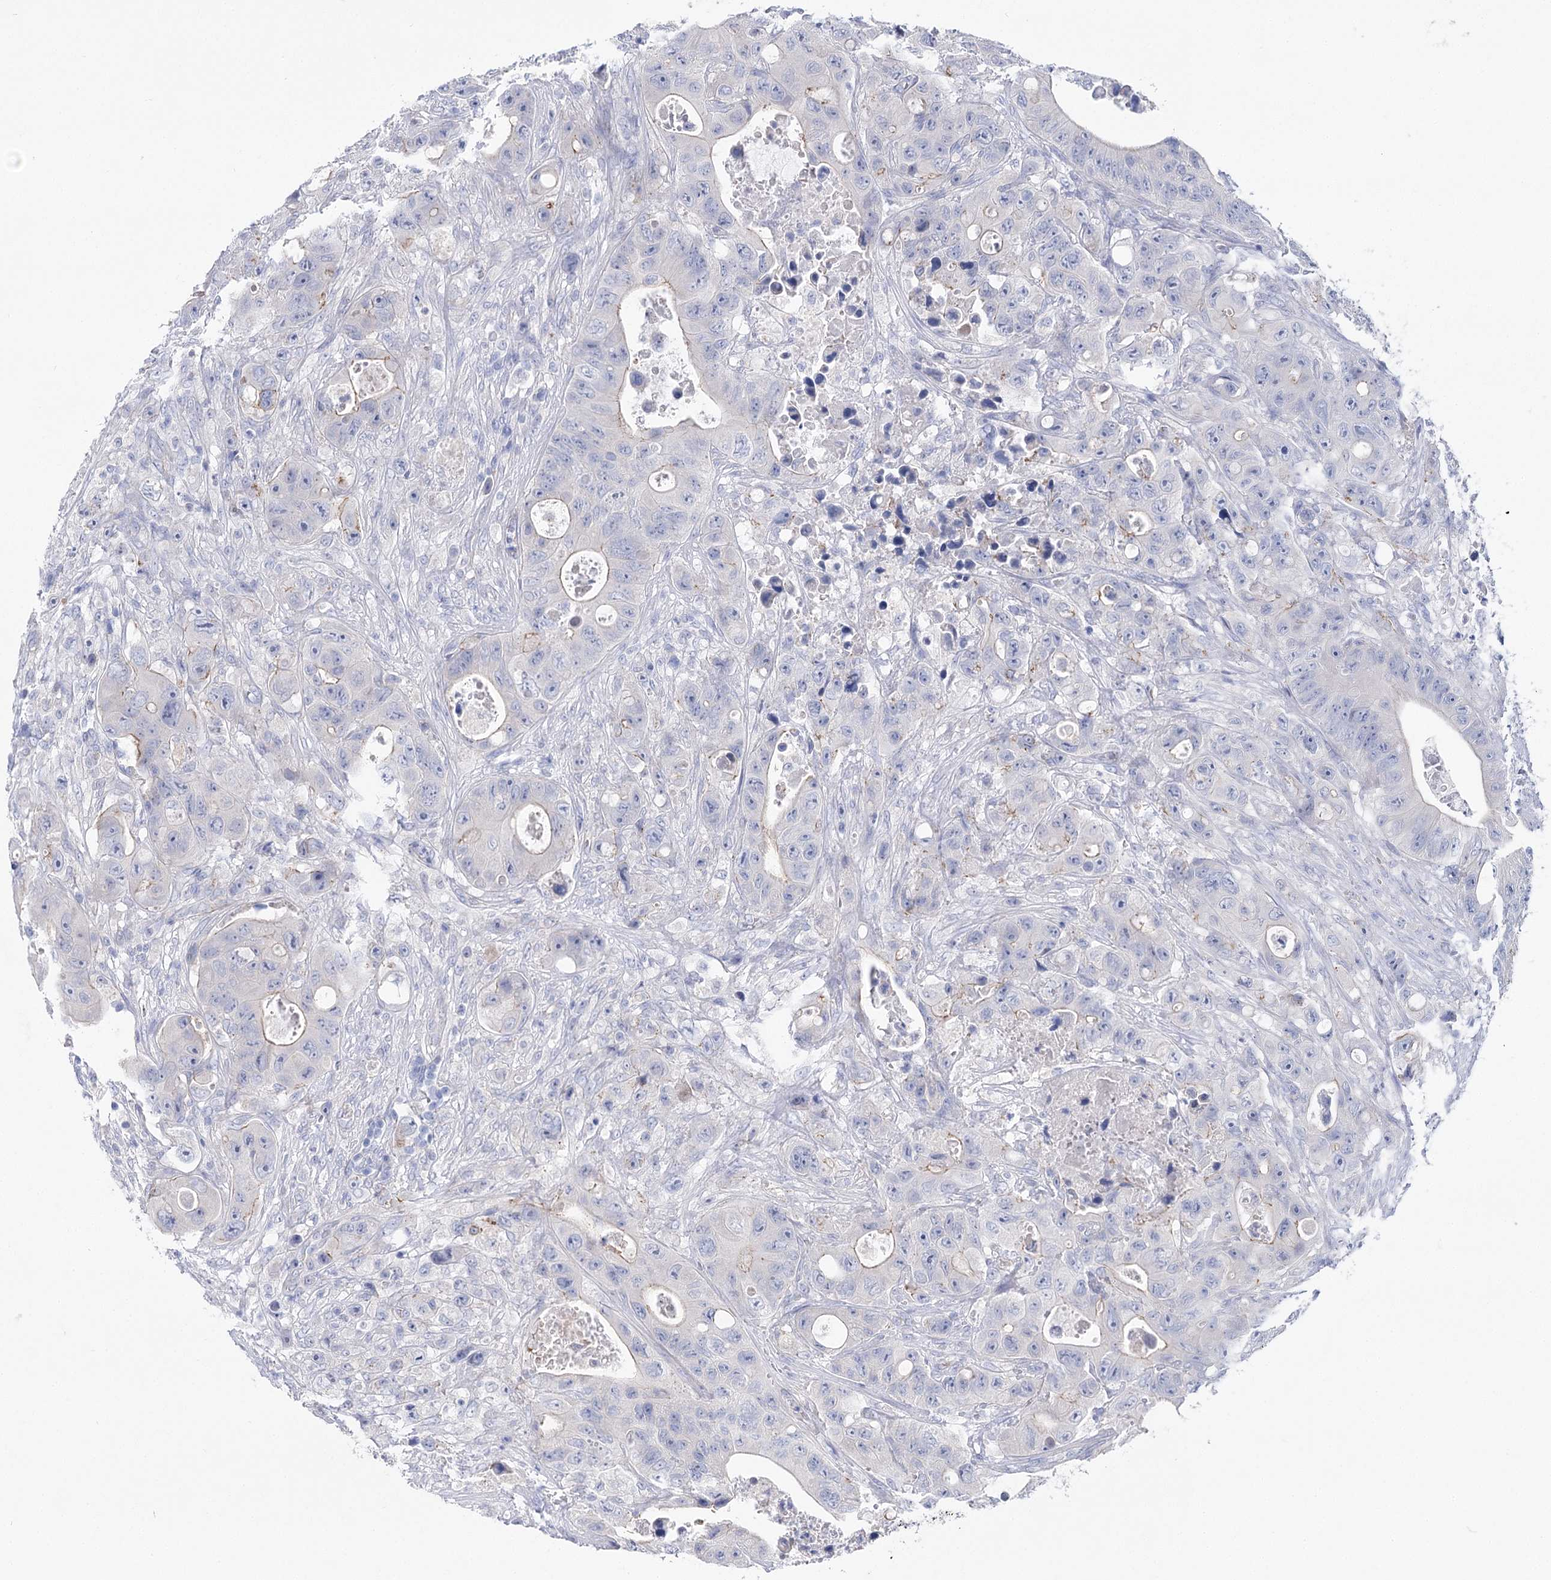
{"staining": {"intensity": "negative", "quantity": "none", "location": "none"}, "tissue": "colorectal cancer", "cell_type": "Tumor cells", "image_type": "cancer", "snomed": [{"axis": "morphology", "description": "Adenocarcinoma, NOS"}, {"axis": "topography", "description": "Colon"}], "caption": "Protein analysis of adenocarcinoma (colorectal) displays no significant expression in tumor cells. The staining is performed using DAB (3,3'-diaminobenzidine) brown chromogen with nuclei counter-stained in using hematoxylin.", "gene": "NRAP", "patient": {"sex": "female", "age": 46}}